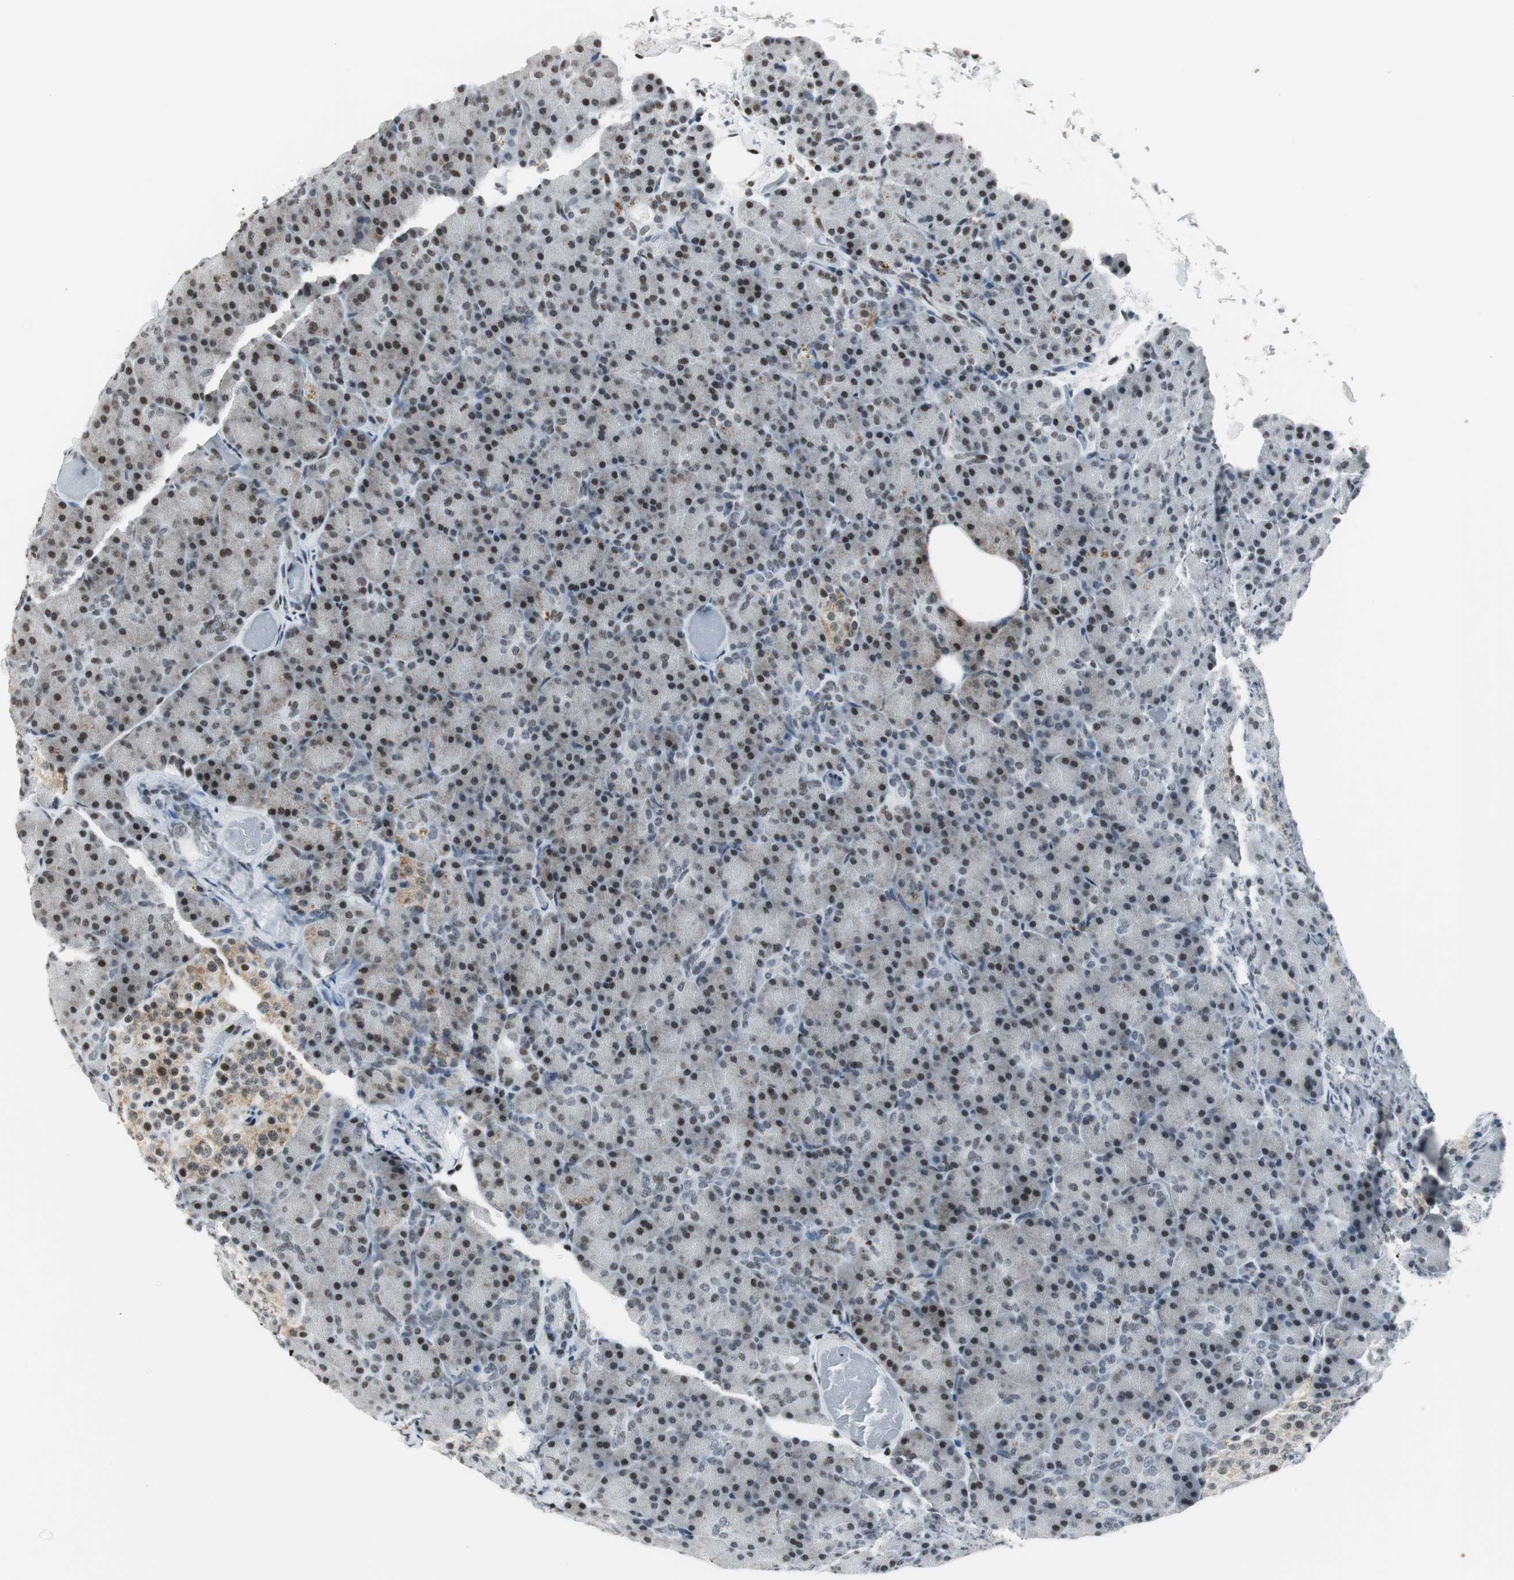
{"staining": {"intensity": "moderate", "quantity": "25%-75%", "location": "nuclear"}, "tissue": "pancreas", "cell_type": "Exocrine glandular cells", "image_type": "normal", "snomed": [{"axis": "morphology", "description": "Normal tissue, NOS"}, {"axis": "topography", "description": "Pancreas"}], "caption": "IHC micrograph of normal pancreas: pancreas stained using IHC reveals medium levels of moderate protein expression localized specifically in the nuclear of exocrine glandular cells, appearing as a nuclear brown color.", "gene": "RBBP4", "patient": {"sex": "female", "age": 43}}